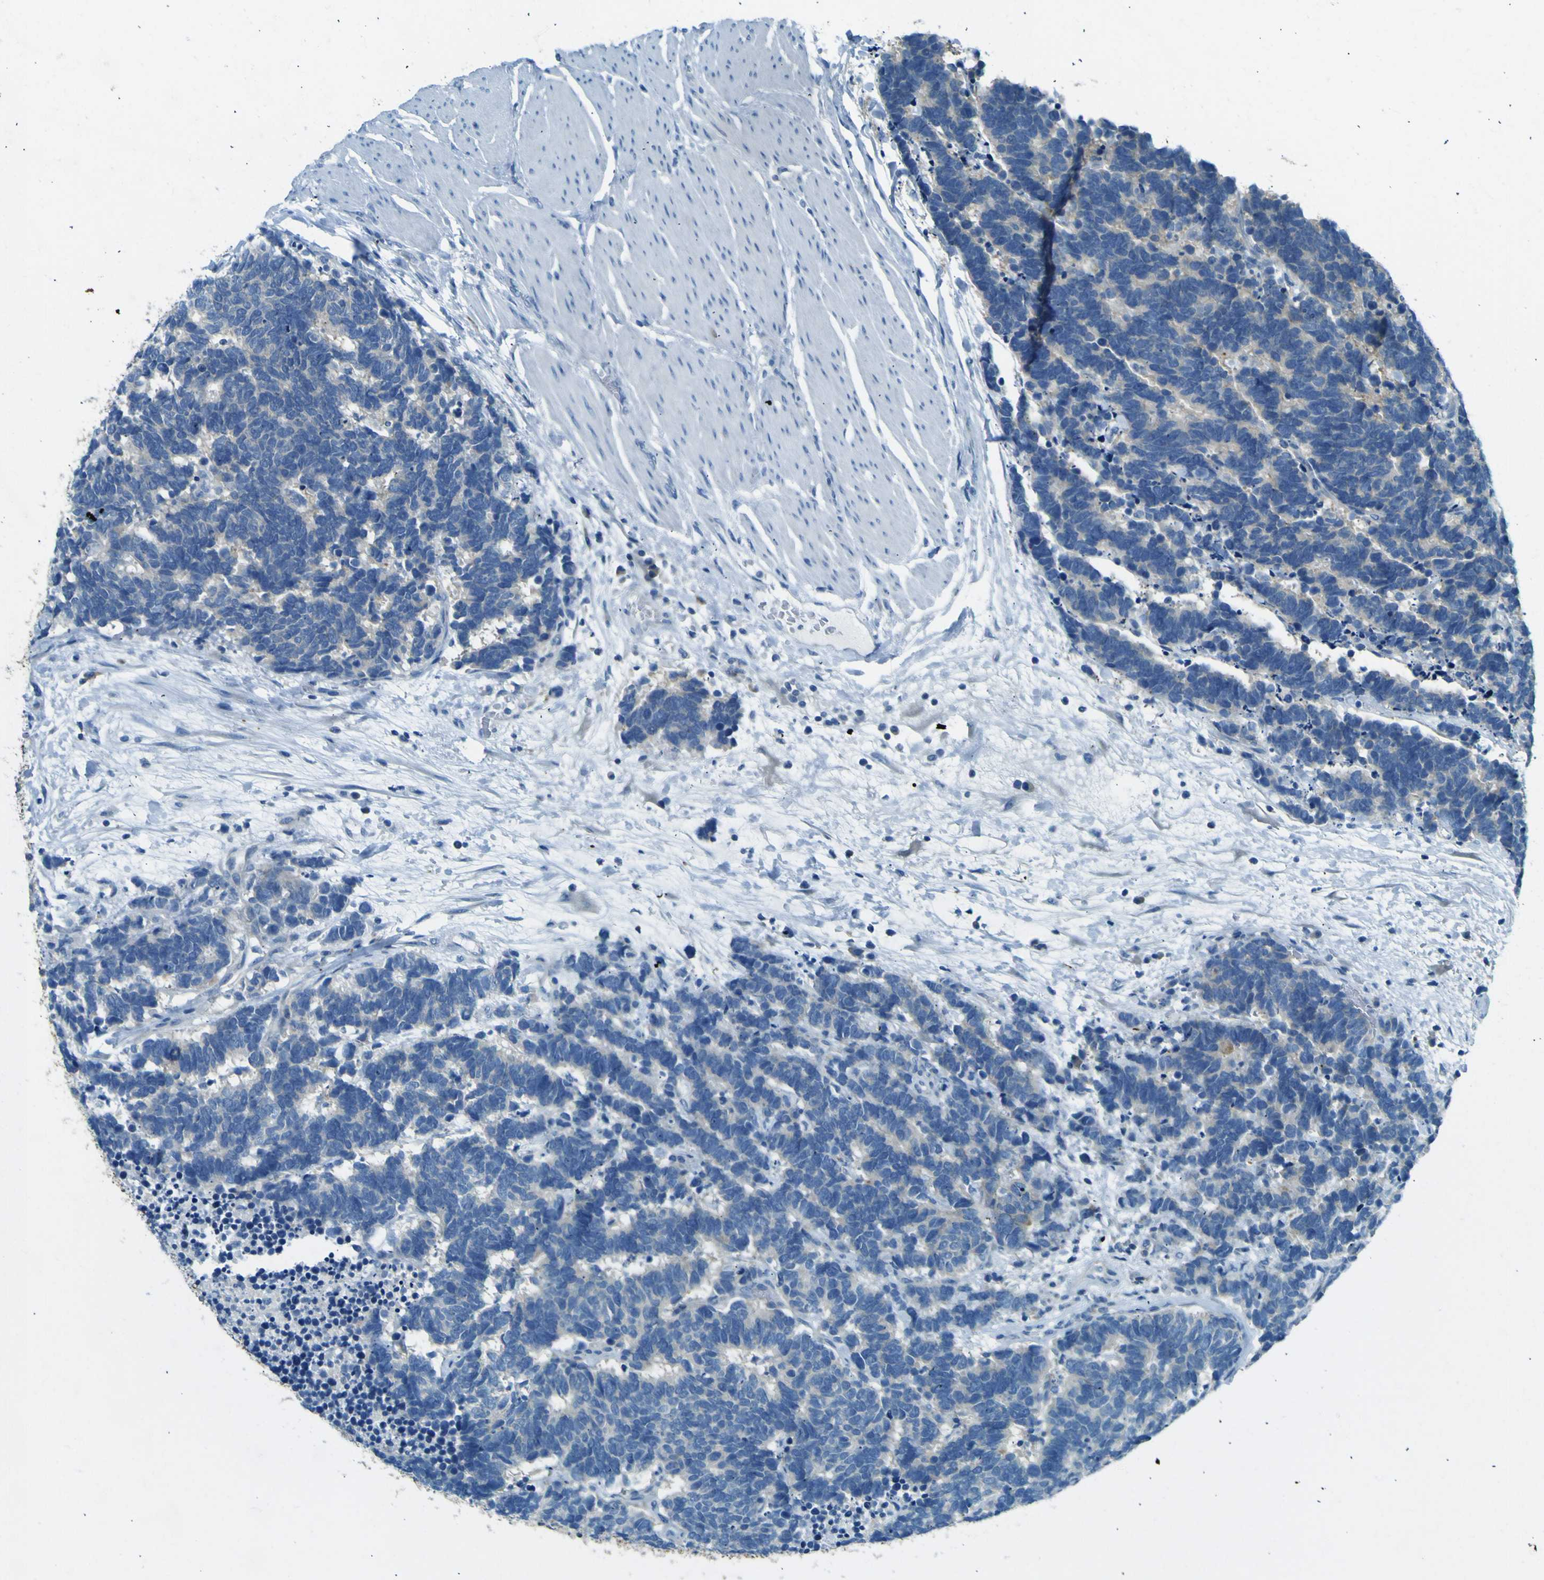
{"staining": {"intensity": "negative", "quantity": "none", "location": "none"}, "tissue": "carcinoid", "cell_type": "Tumor cells", "image_type": "cancer", "snomed": [{"axis": "morphology", "description": "Carcinoma, NOS"}, {"axis": "morphology", "description": "Carcinoid, malignant, NOS"}, {"axis": "topography", "description": "Urinary bladder"}], "caption": "Tumor cells show no significant positivity in carcinoid.", "gene": "SORCS1", "patient": {"sex": "male", "age": 57}}